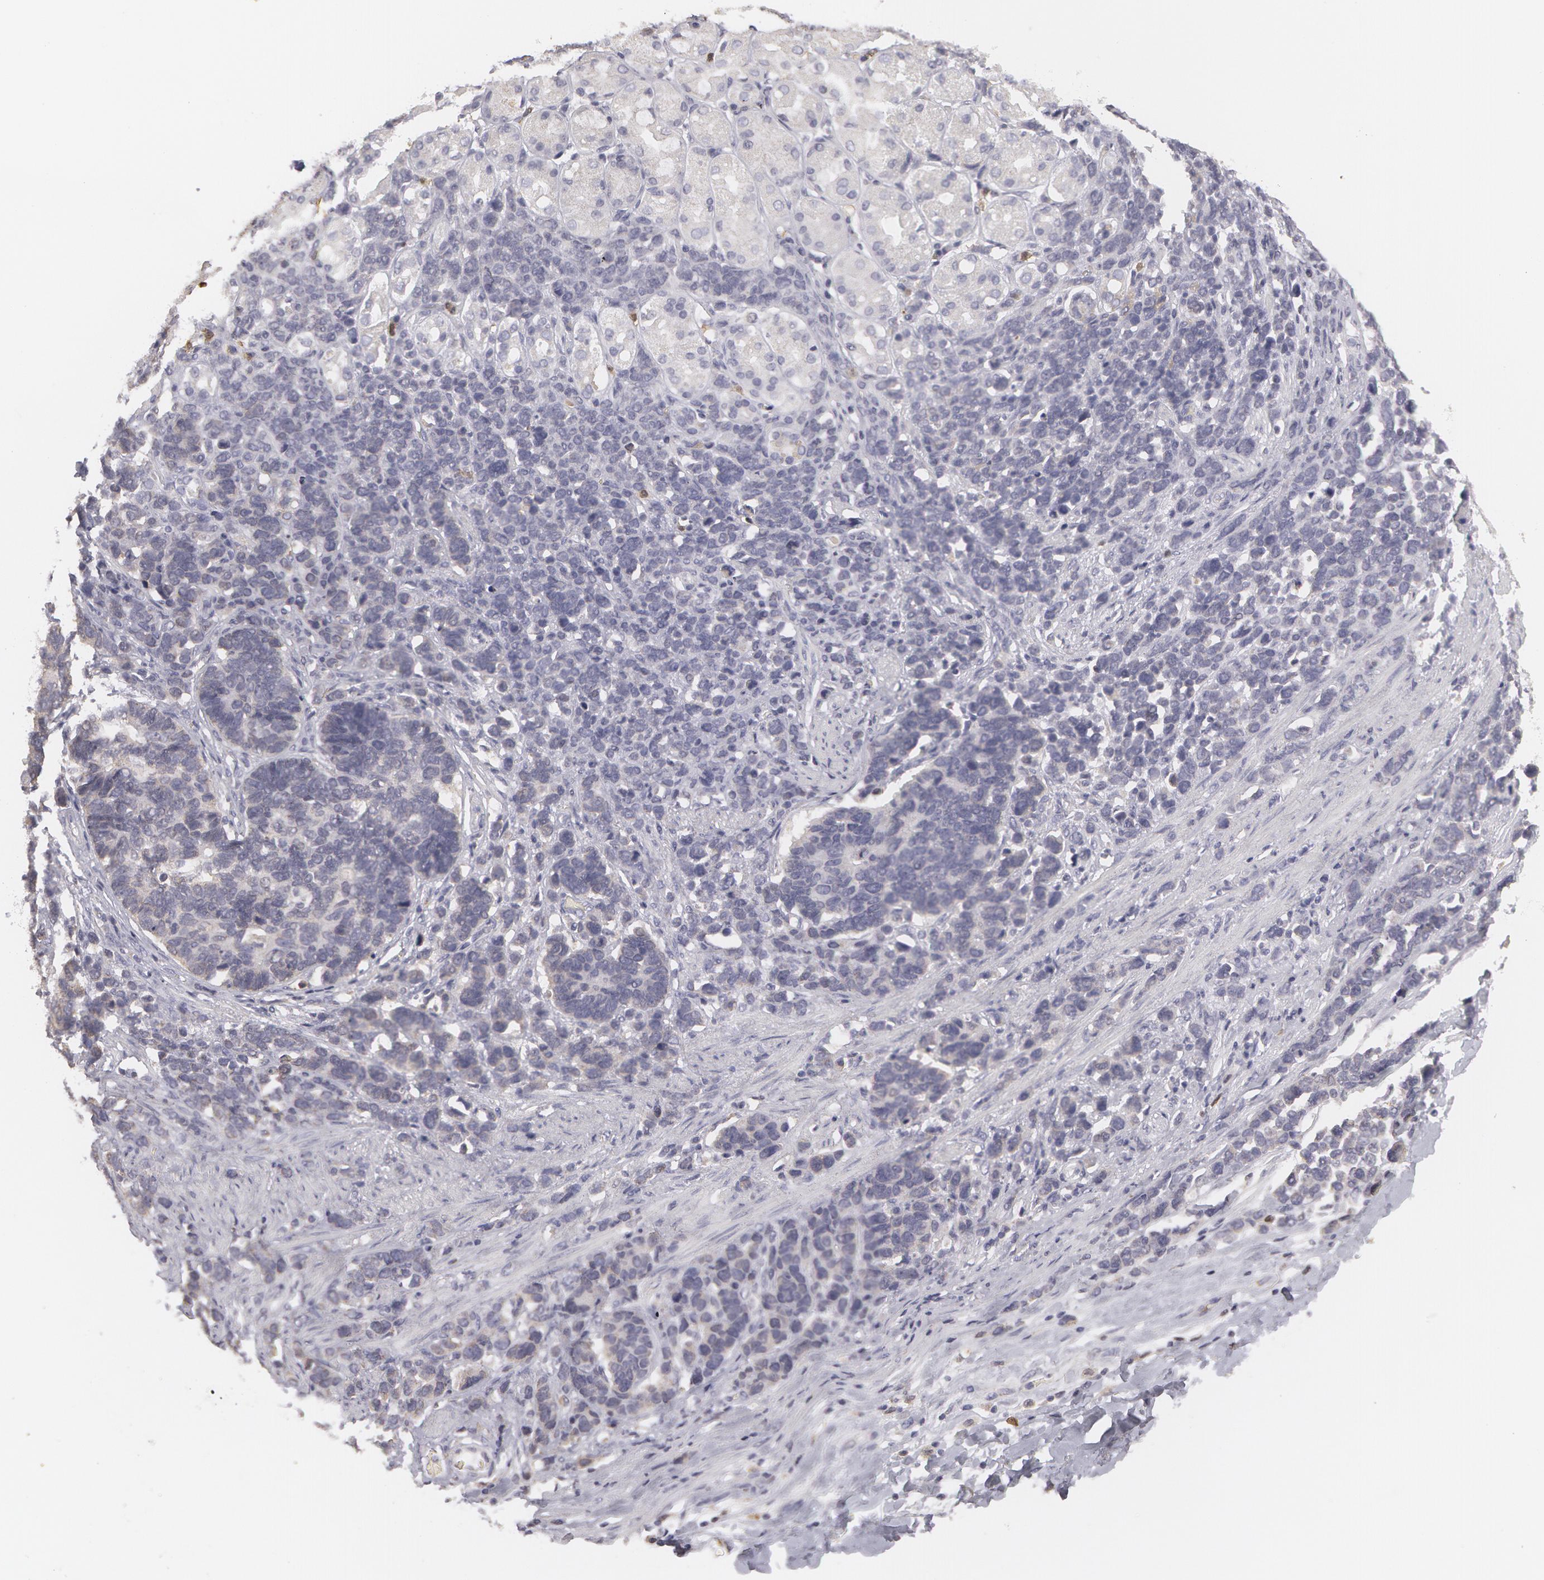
{"staining": {"intensity": "weak", "quantity": "25%-75%", "location": "cytoplasmic/membranous"}, "tissue": "stomach cancer", "cell_type": "Tumor cells", "image_type": "cancer", "snomed": [{"axis": "morphology", "description": "Adenocarcinoma, NOS"}, {"axis": "topography", "description": "Stomach, upper"}], "caption": "Immunohistochemical staining of human adenocarcinoma (stomach) reveals low levels of weak cytoplasmic/membranous protein expression in about 25%-75% of tumor cells.", "gene": "CAT", "patient": {"sex": "male", "age": 71}}